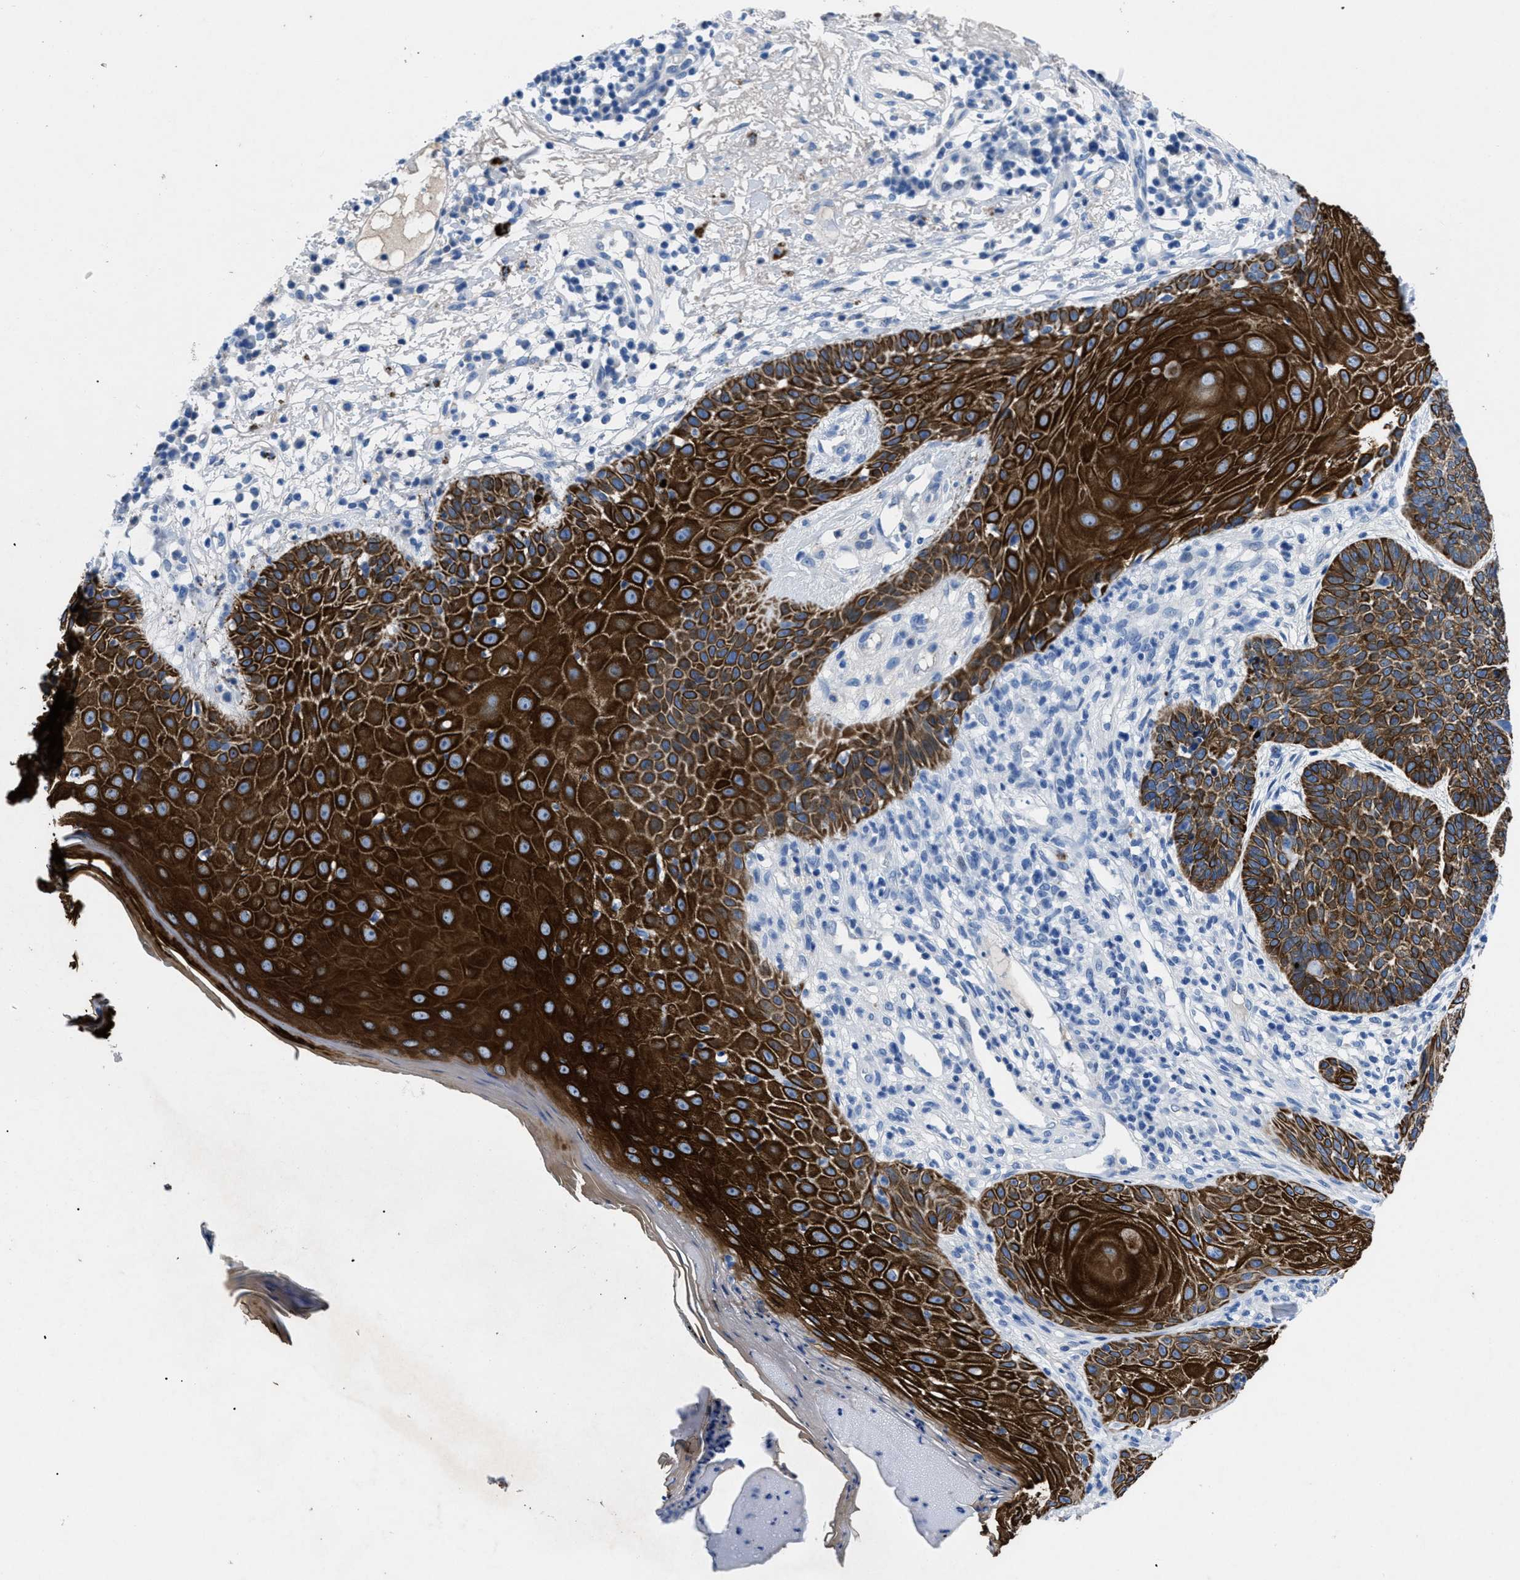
{"staining": {"intensity": "strong", "quantity": "25%-75%", "location": "cytoplasmic/membranous"}, "tissue": "skin cancer", "cell_type": "Tumor cells", "image_type": "cancer", "snomed": [{"axis": "morphology", "description": "Normal tissue, NOS"}, {"axis": "morphology", "description": "Basal cell carcinoma"}, {"axis": "topography", "description": "Skin"}], "caption": "There is high levels of strong cytoplasmic/membranous expression in tumor cells of skin cancer (basal cell carcinoma), as demonstrated by immunohistochemical staining (brown color).", "gene": "TMEM68", "patient": {"sex": "male", "age": 79}}